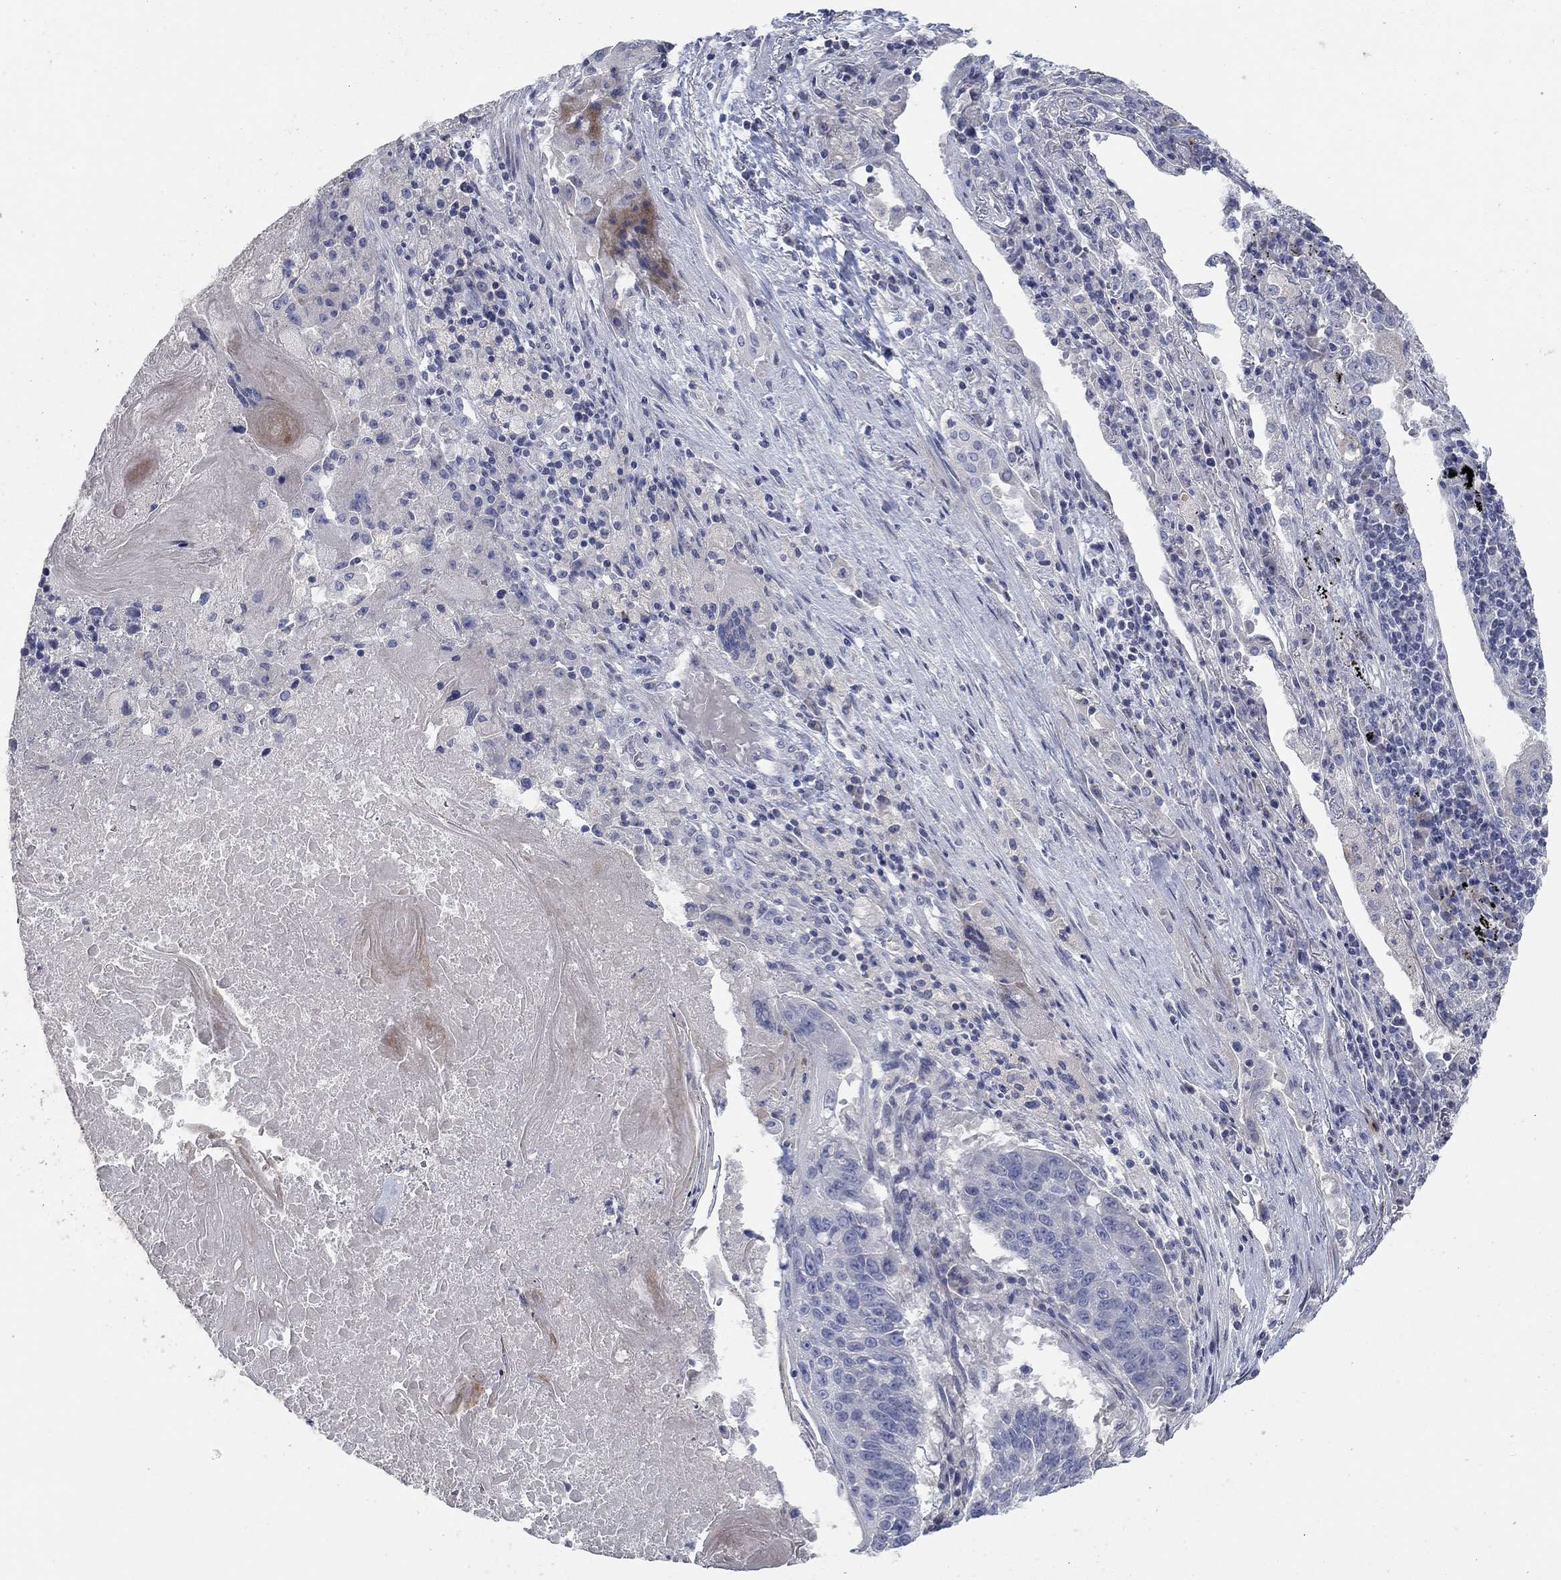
{"staining": {"intensity": "negative", "quantity": "none", "location": "none"}, "tissue": "lung cancer", "cell_type": "Tumor cells", "image_type": "cancer", "snomed": [{"axis": "morphology", "description": "Squamous cell carcinoma, NOS"}, {"axis": "topography", "description": "Lung"}], "caption": "Histopathology image shows no significant protein positivity in tumor cells of squamous cell carcinoma (lung).", "gene": "TMEM249", "patient": {"sex": "male", "age": 73}}